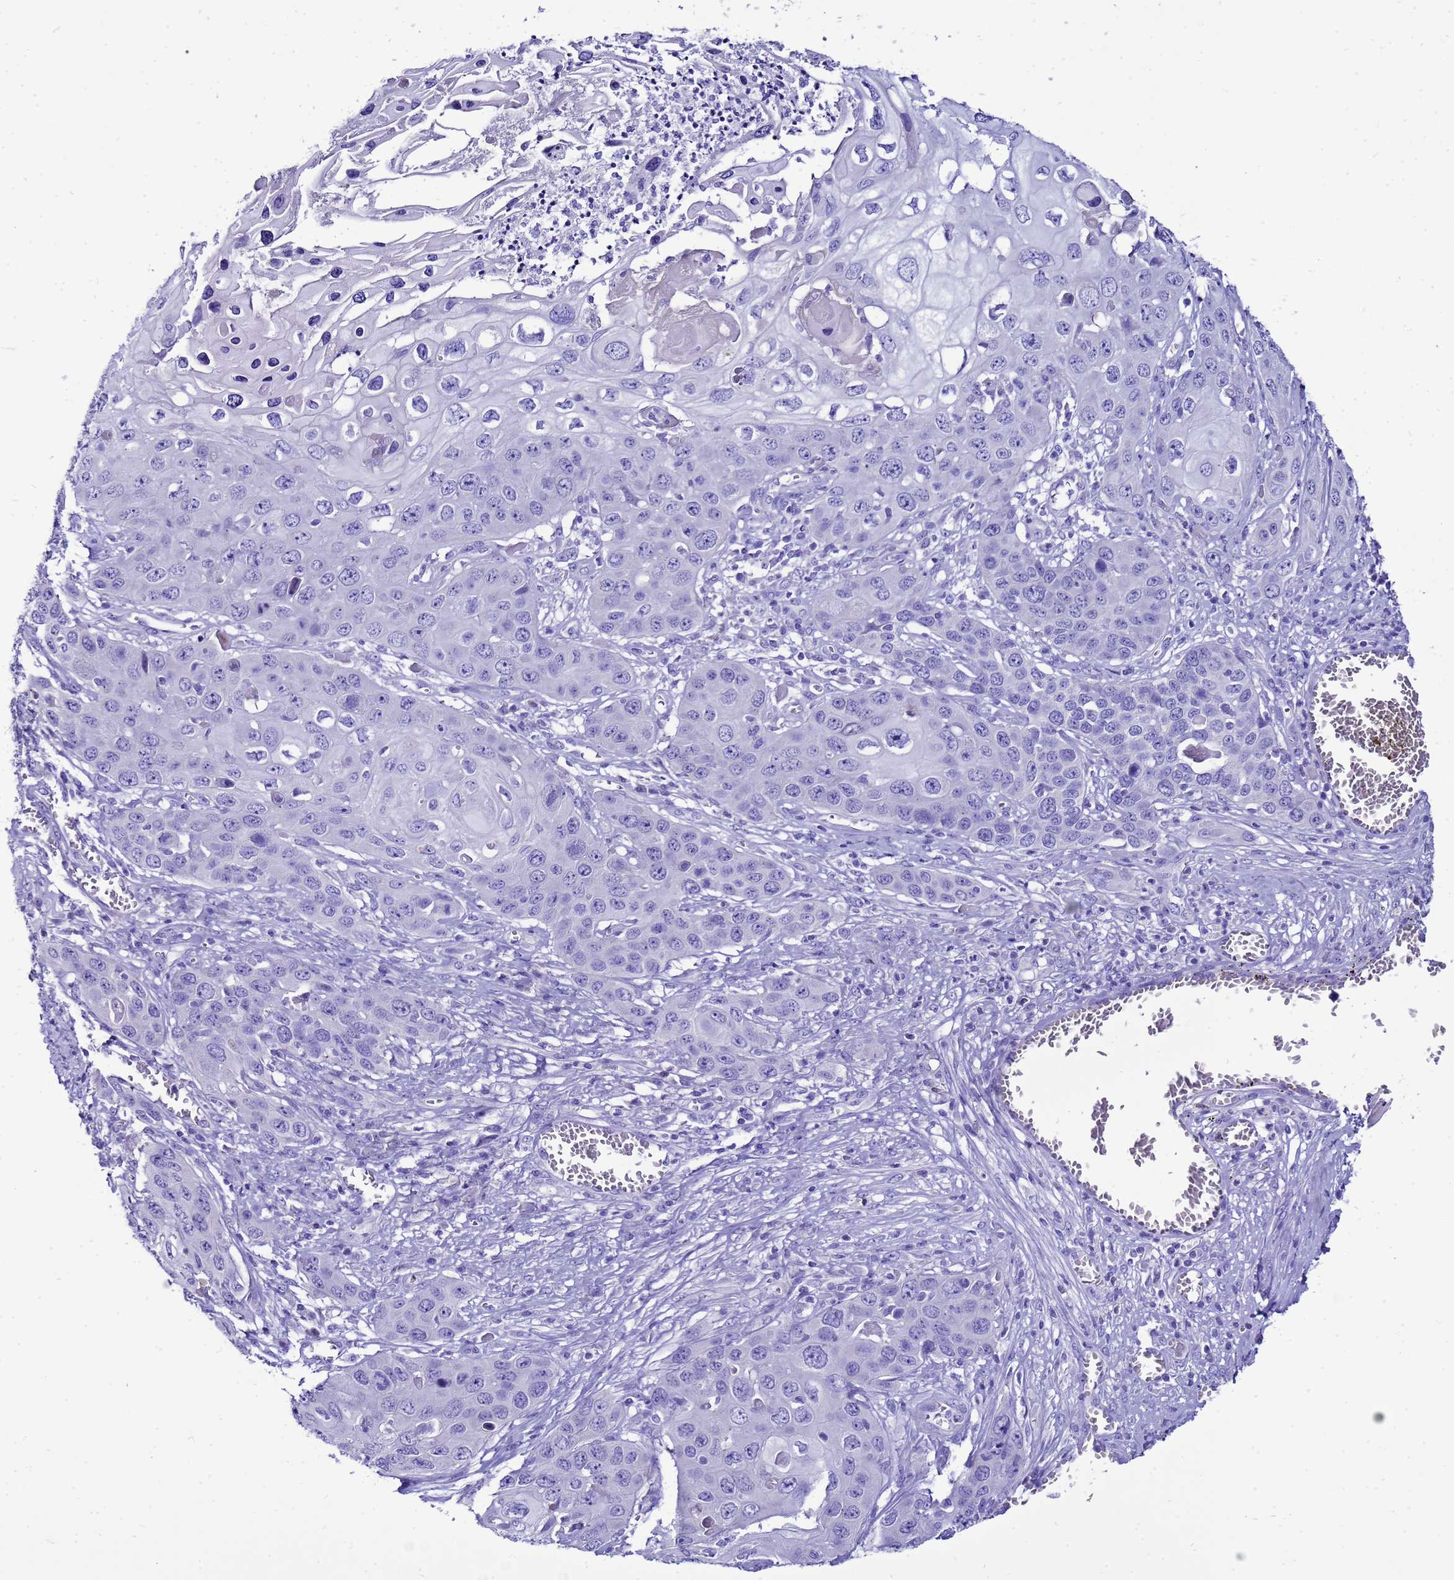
{"staining": {"intensity": "negative", "quantity": "none", "location": "none"}, "tissue": "skin cancer", "cell_type": "Tumor cells", "image_type": "cancer", "snomed": [{"axis": "morphology", "description": "Squamous cell carcinoma, NOS"}, {"axis": "topography", "description": "Skin"}], "caption": "DAB (3,3'-diaminobenzidine) immunohistochemical staining of human skin cancer (squamous cell carcinoma) reveals no significant expression in tumor cells.", "gene": "BEST2", "patient": {"sex": "male", "age": 55}}